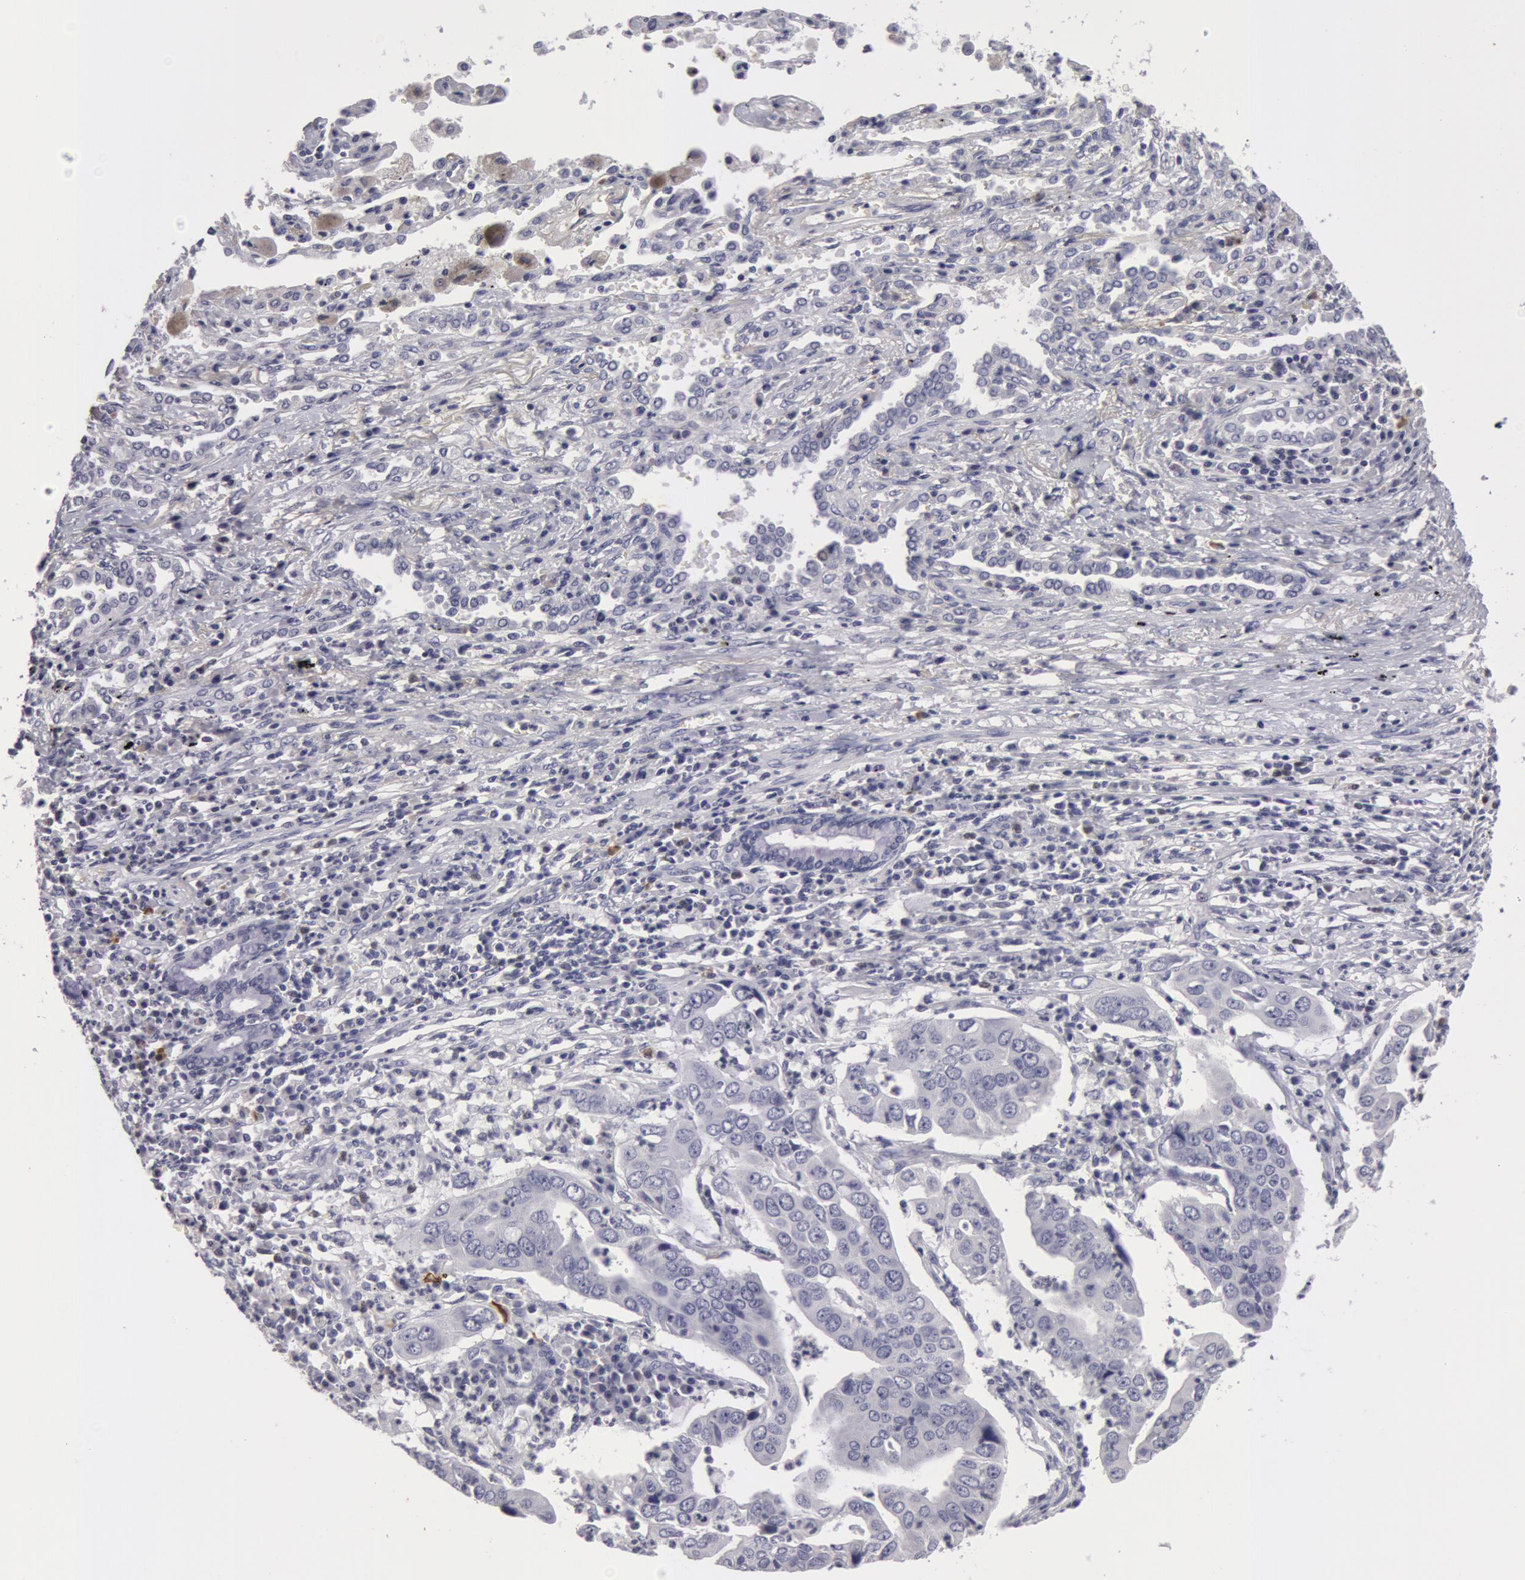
{"staining": {"intensity": "negative", "quantity": "none", "location": "none"}, "tissue": "lung cancer", "cell_type": "Tumor cells", "image_type": "cancer", "snomed": [{"axis": "morphology", "description": "Adenocarcinoma, NOS"}, {"axis": "topography", "description": "Lung"}], "caption": "This is an IHC micrograph of human lung cancer. There is no expression in tumor cells.", "gene": "NLGN4X", "patient": {"sex": "male", "age": 48}}